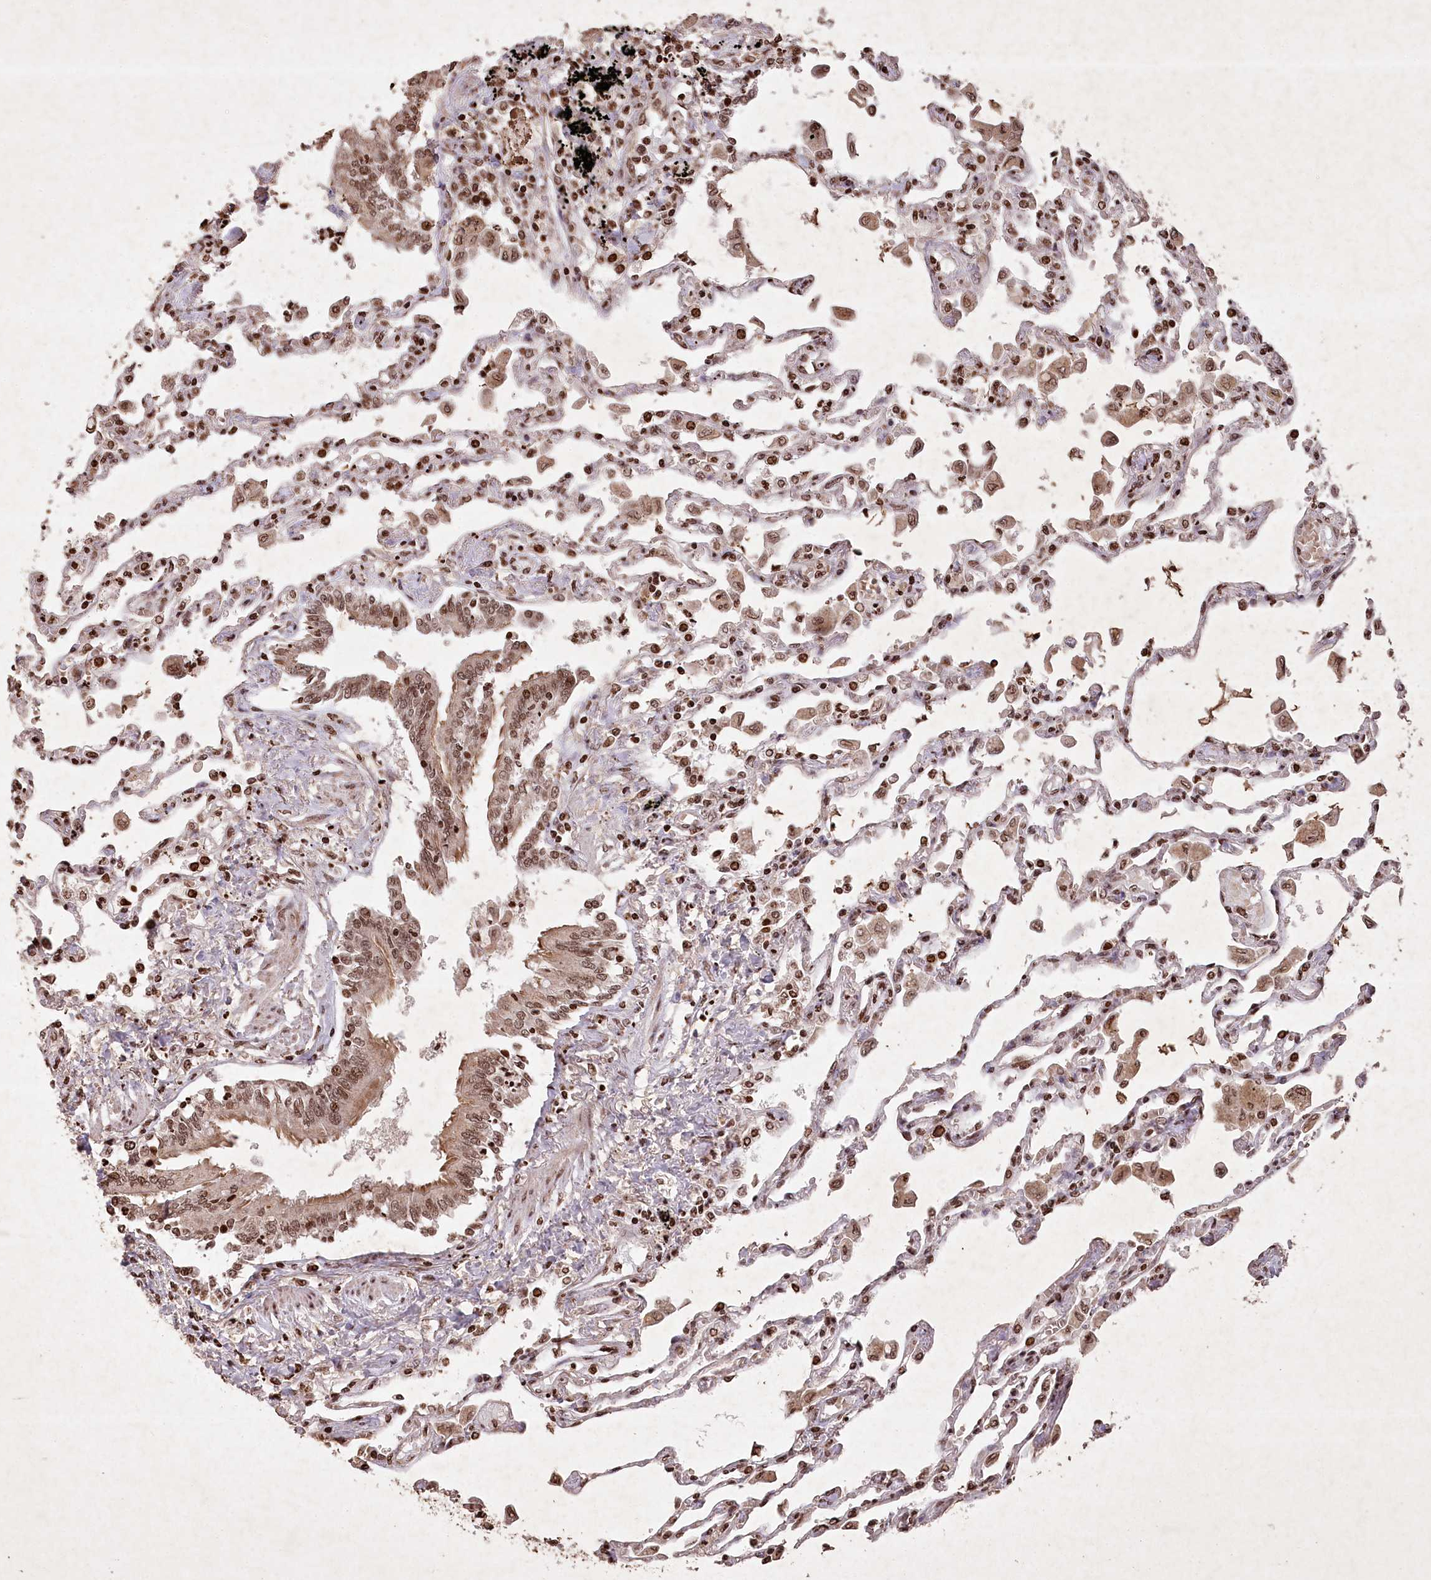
{"staining": {"intensity": "strong", "quantity": "25%-75%", "location": "nuclear"}, "tissue": "lung", "cell_type": "Alveolar cells", "image_type": "normal", "snomed": [{"axis": "morphology", "description": "Normal tissue, NOS"}, {"axis": "topography", "description": "Bronchus"}, {"axis": "topography", "description": "Lung"}], "caption": "Strong nuclear expression for a protein is identified in approximately 25%-75% of alveolar cells of unremarkable lung using immunohistochemistry.", "gene": "CCSER2", "patient": {"sex": "female", "age": 49}}